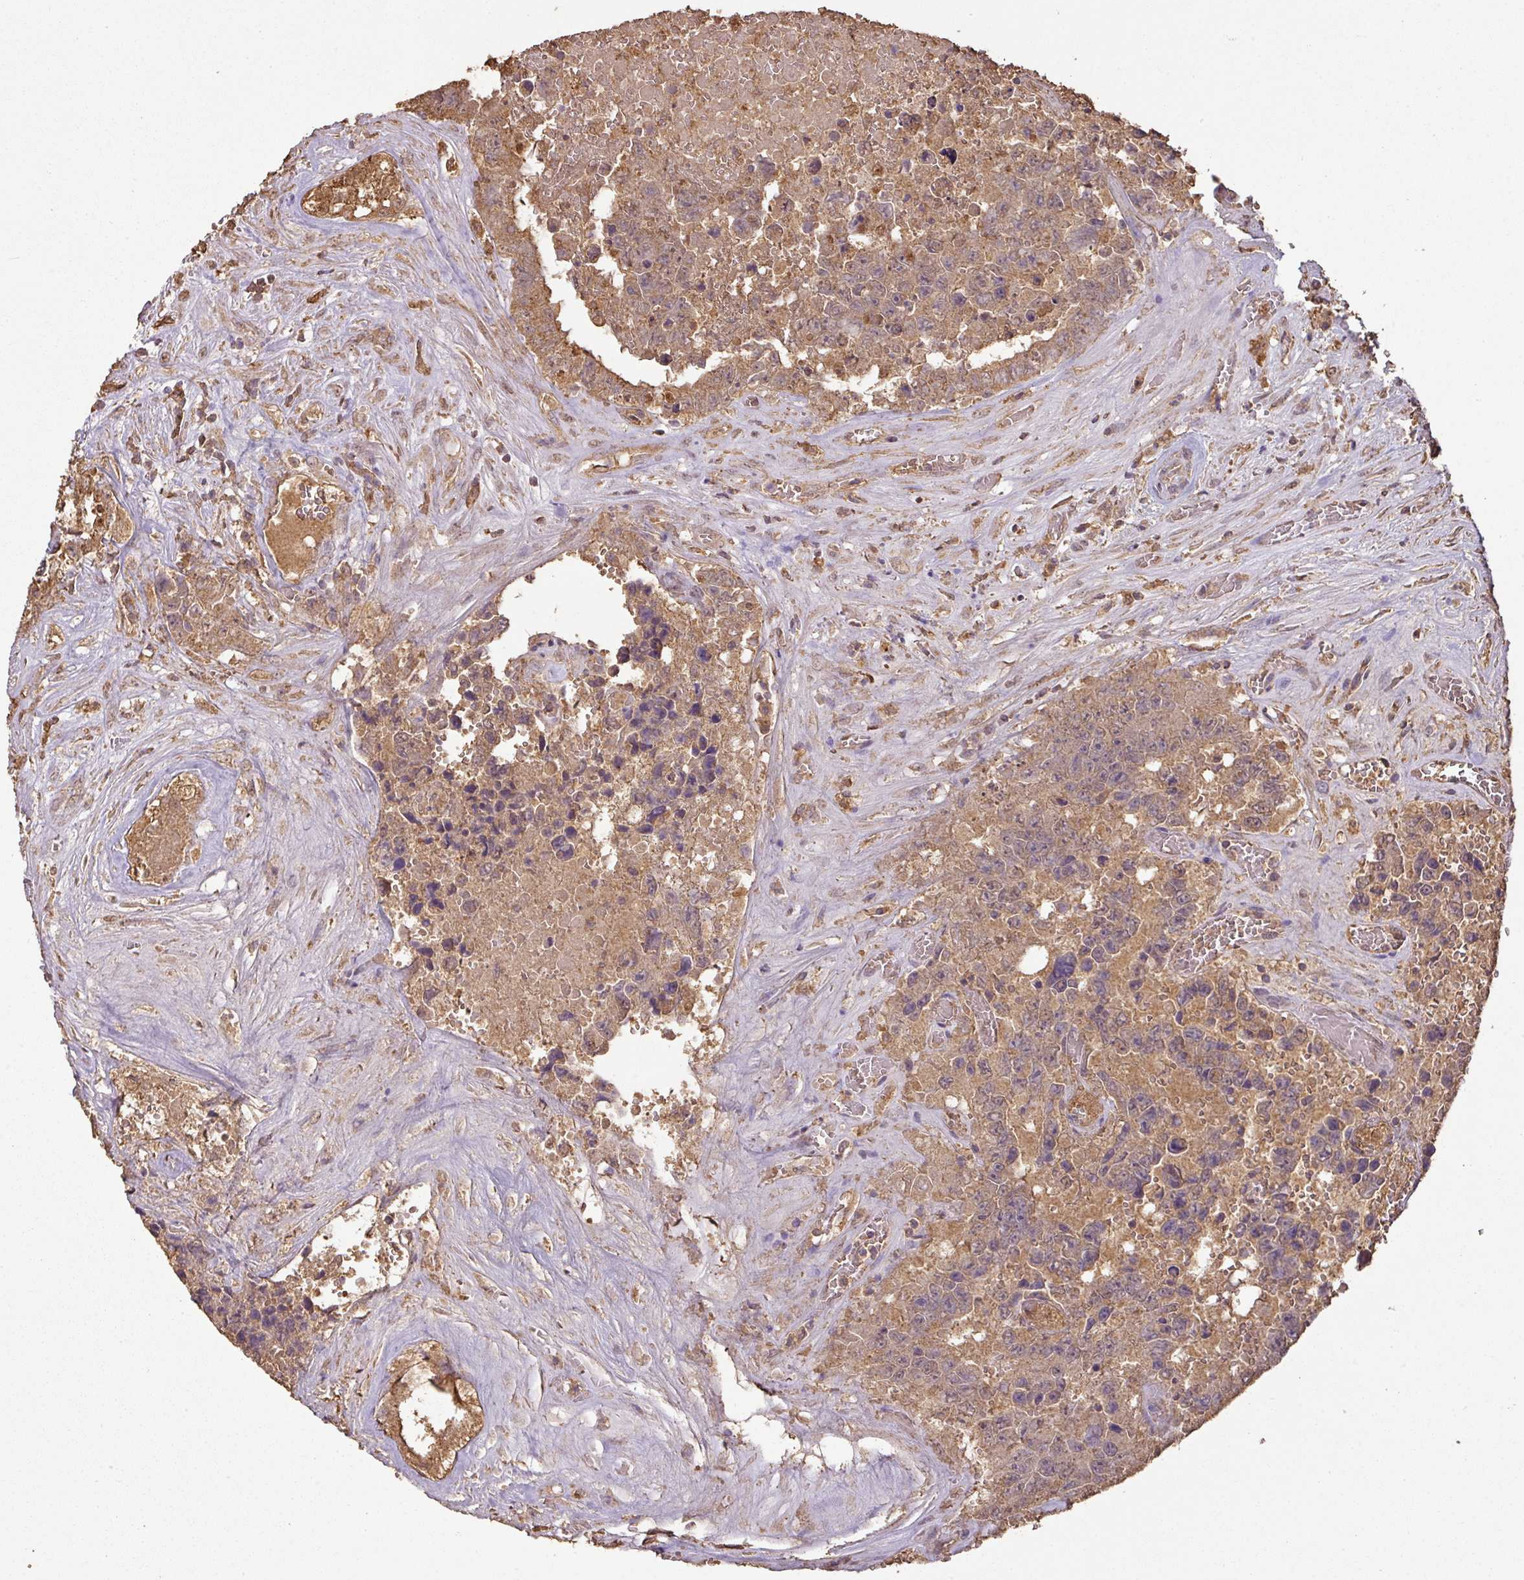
{"staining": {"intensity": "moderate", "quantity": ">75%", "location": "cytoplasmic/membranous"}, "tissue": "testis cancer", "cell_type": "Tumor cells", "image_type": "cancer", "snomed": [{"axis": "morphology", "description": "Normal tissue, NOS"}, {"axis": "morphology", "description": "Carcinoma, Embryonal, NOS"}, {"axis": "topography", "description": "Testis"}, {"axis": "topography", "description": "Epididymis"}], "caption": "An immunohistochemistry (IHC) histopathology image of tumor tissue is shown. Protein staining in brown shows moderate cytoplasmic/membranous positivity in testis embryonal carcinoma within tumor cells.", "gene": "ATAT1", "patient": {"sex": "male", "age": 25}}